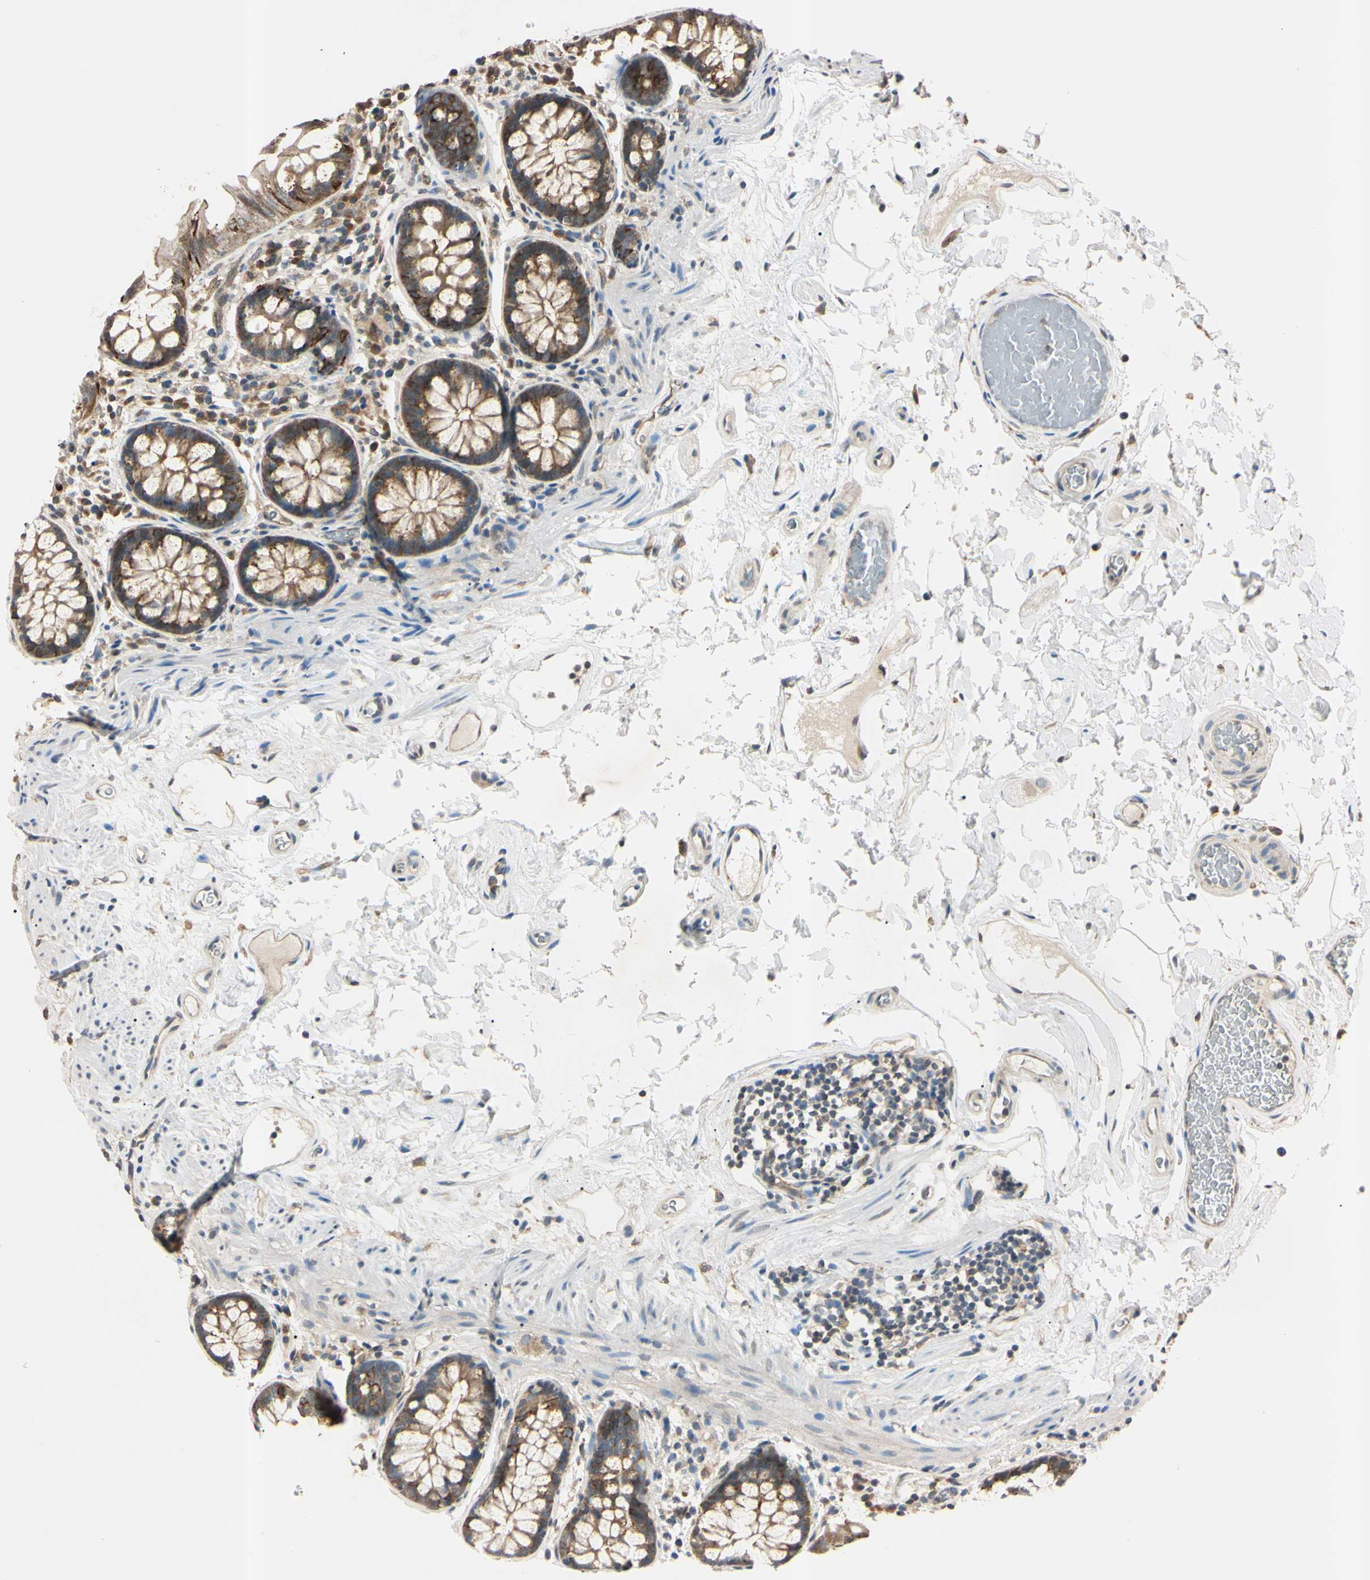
{"staining": {"intensity": "moderate", "quantity": ">75%", "location": "cytoplasmic/membranous"}, "tissue": "colon", "cell_type": "Endothelial cells", "image_type": "normal", "snomed": [{"axis": "morphology", "description": "Normal tissue, NOS"}, {"axis": "topography", "description": "Colon"}], "caption": "Endothelial cells exhibit medium levels of moderate cytoplasmic/membranous staining in approximately >75% of cells in unremarkable human colon.", "gene": "EPN1", "patient": {"sex": "female", "age": 80}}